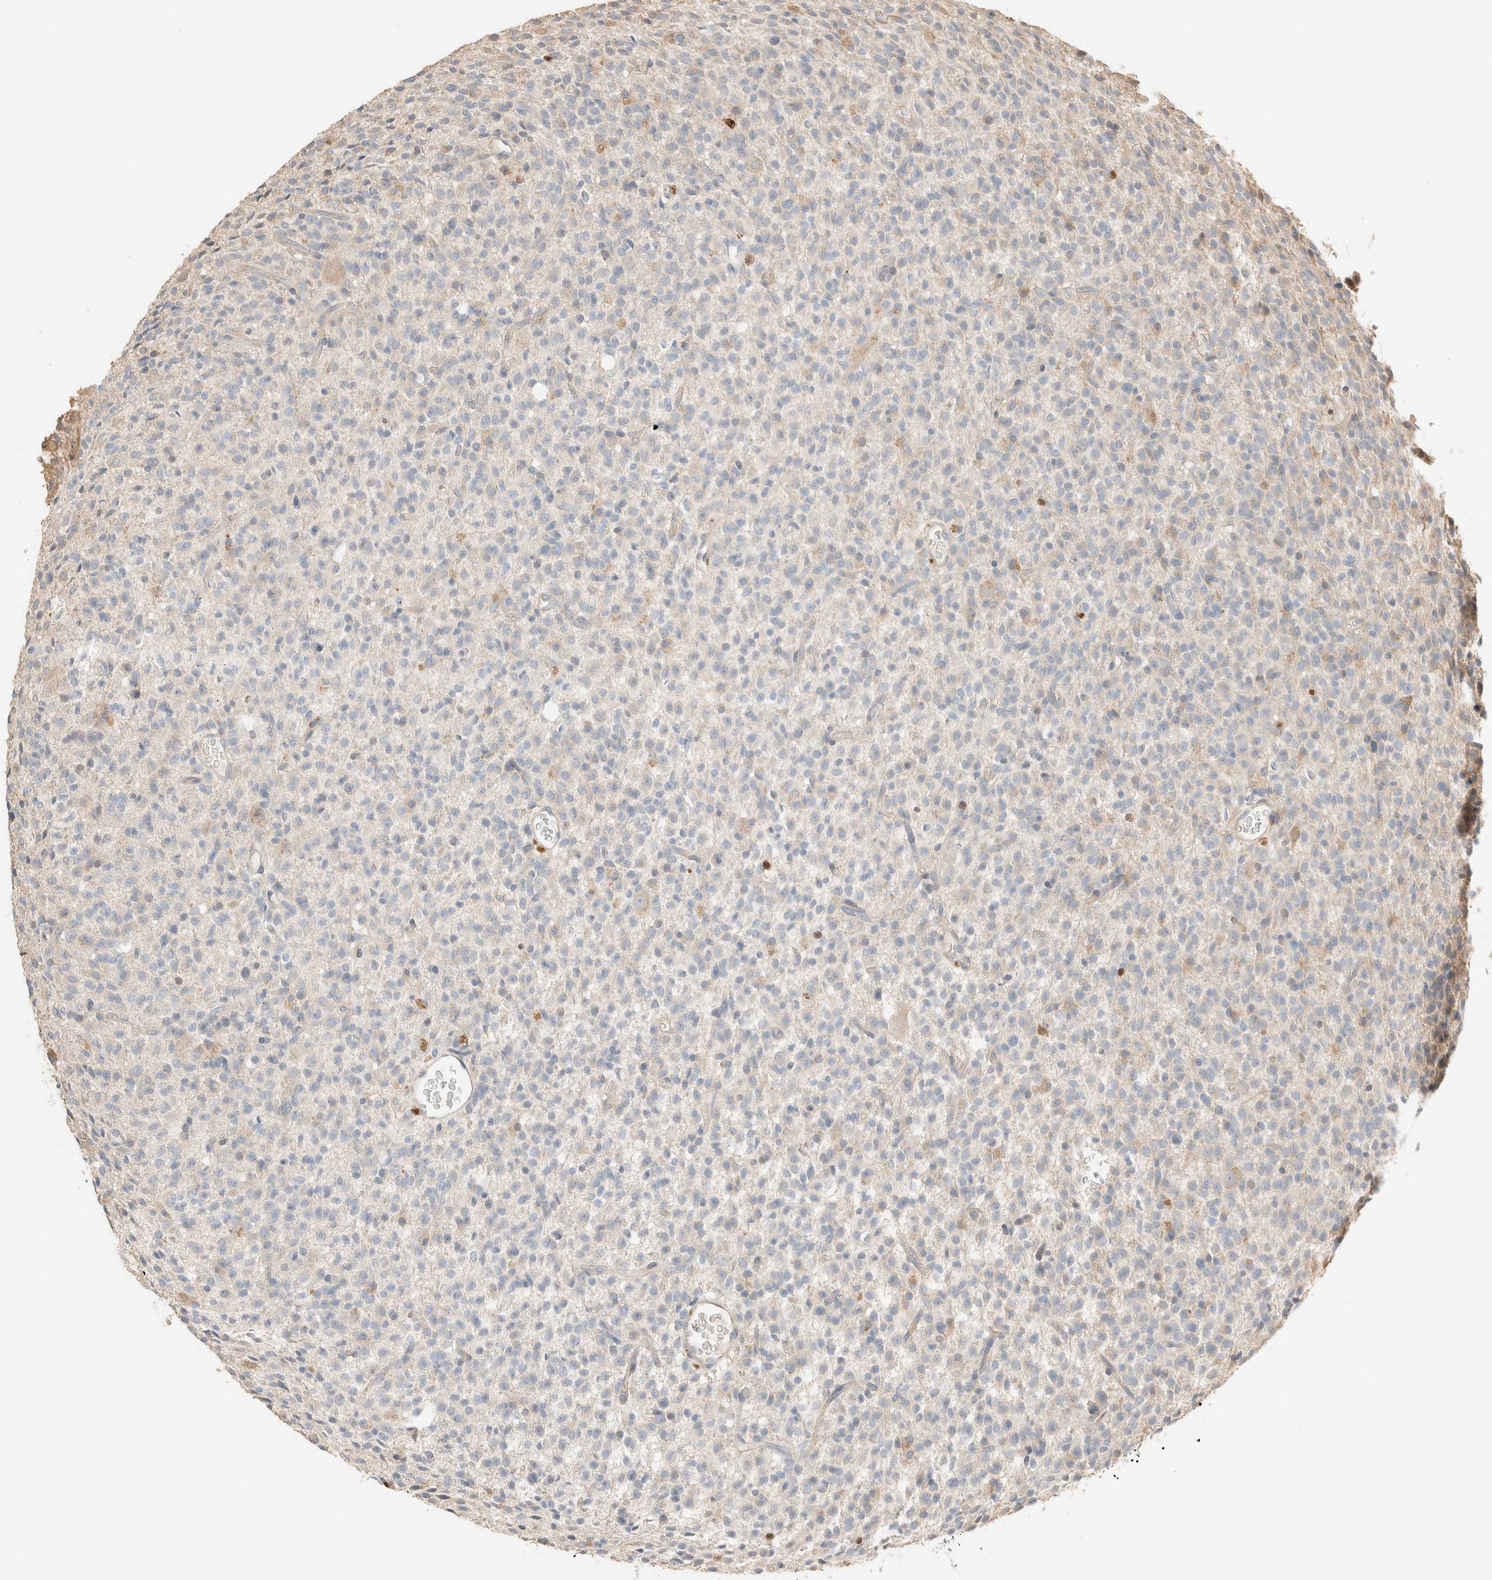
{"staining": {"intensity": "negative", "quantity": "none", "location": "none"}, "tissue": "glioma", "cell_type": "Tumor cells", "image_type": "cancer", "snomed": [{"axis": "morphology", "description": "Glioma, malignant, High grade"}, {"axis": "topography", "description": "Brain"}], "caption": "High magnification brightfield microscopy of glioma stained with DAB (3,3'-diaminobenzidine) (brown) and counterstained with hematoxylin (blue): tumor cells show no significant expression. The staining was performed using DAB (3,3'-diaminobenzidine) to visualize the protein expression in brown, while the nuclei were stained in blue with hematoxylin (Magnification: 20x).", "gene": "TUBD1", "patient": {"sex": "male", "age": 34}}